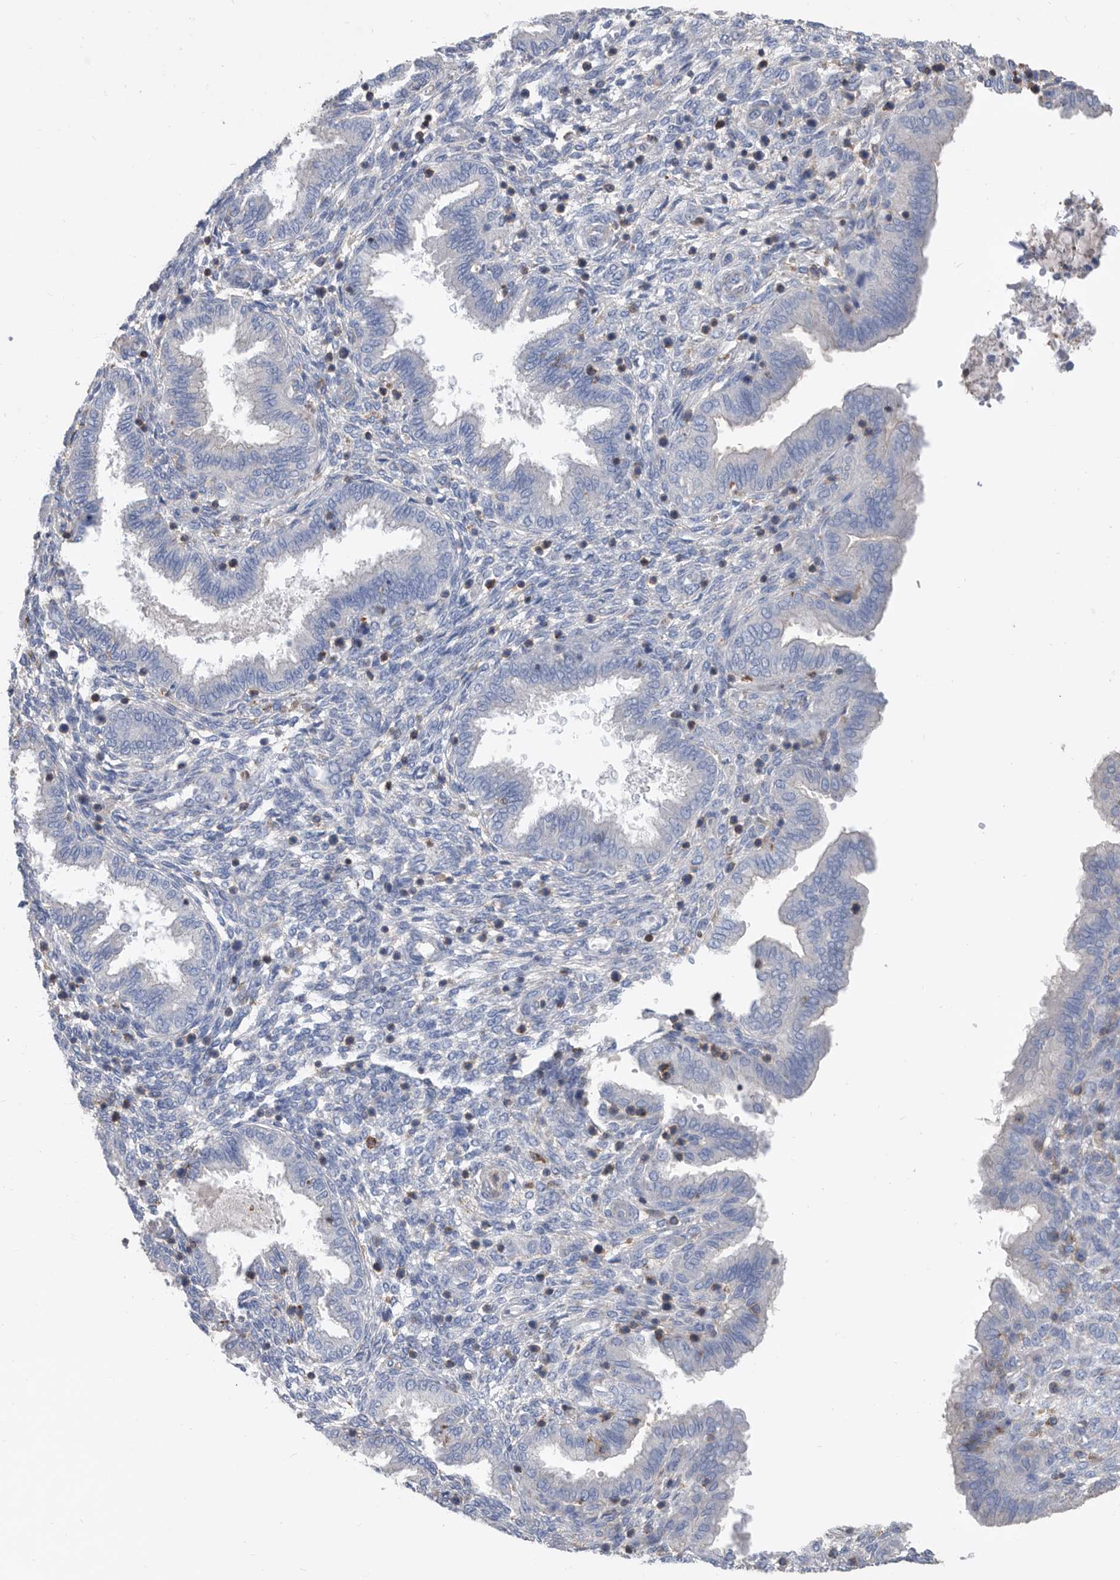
{"staining": {"intensity": "weak", "quantity": "<25%", "location": "cytoplasmic/membranous"}, "tissue": "endometrium", "cell_type": "Cells in endometrial stroma", "image_type": "normal", "snomed": [{"axis": "morphology", "description": "Normal tissue, NOS"}, {"axis": "topography", "description": "Endometrium"}], "caption": "Histopathology image shows no protein staining in cells in endometrial stroma of benign endometrium.", "gene": "MS4A4A", "patient": {"sex": "female", "age": 33}}